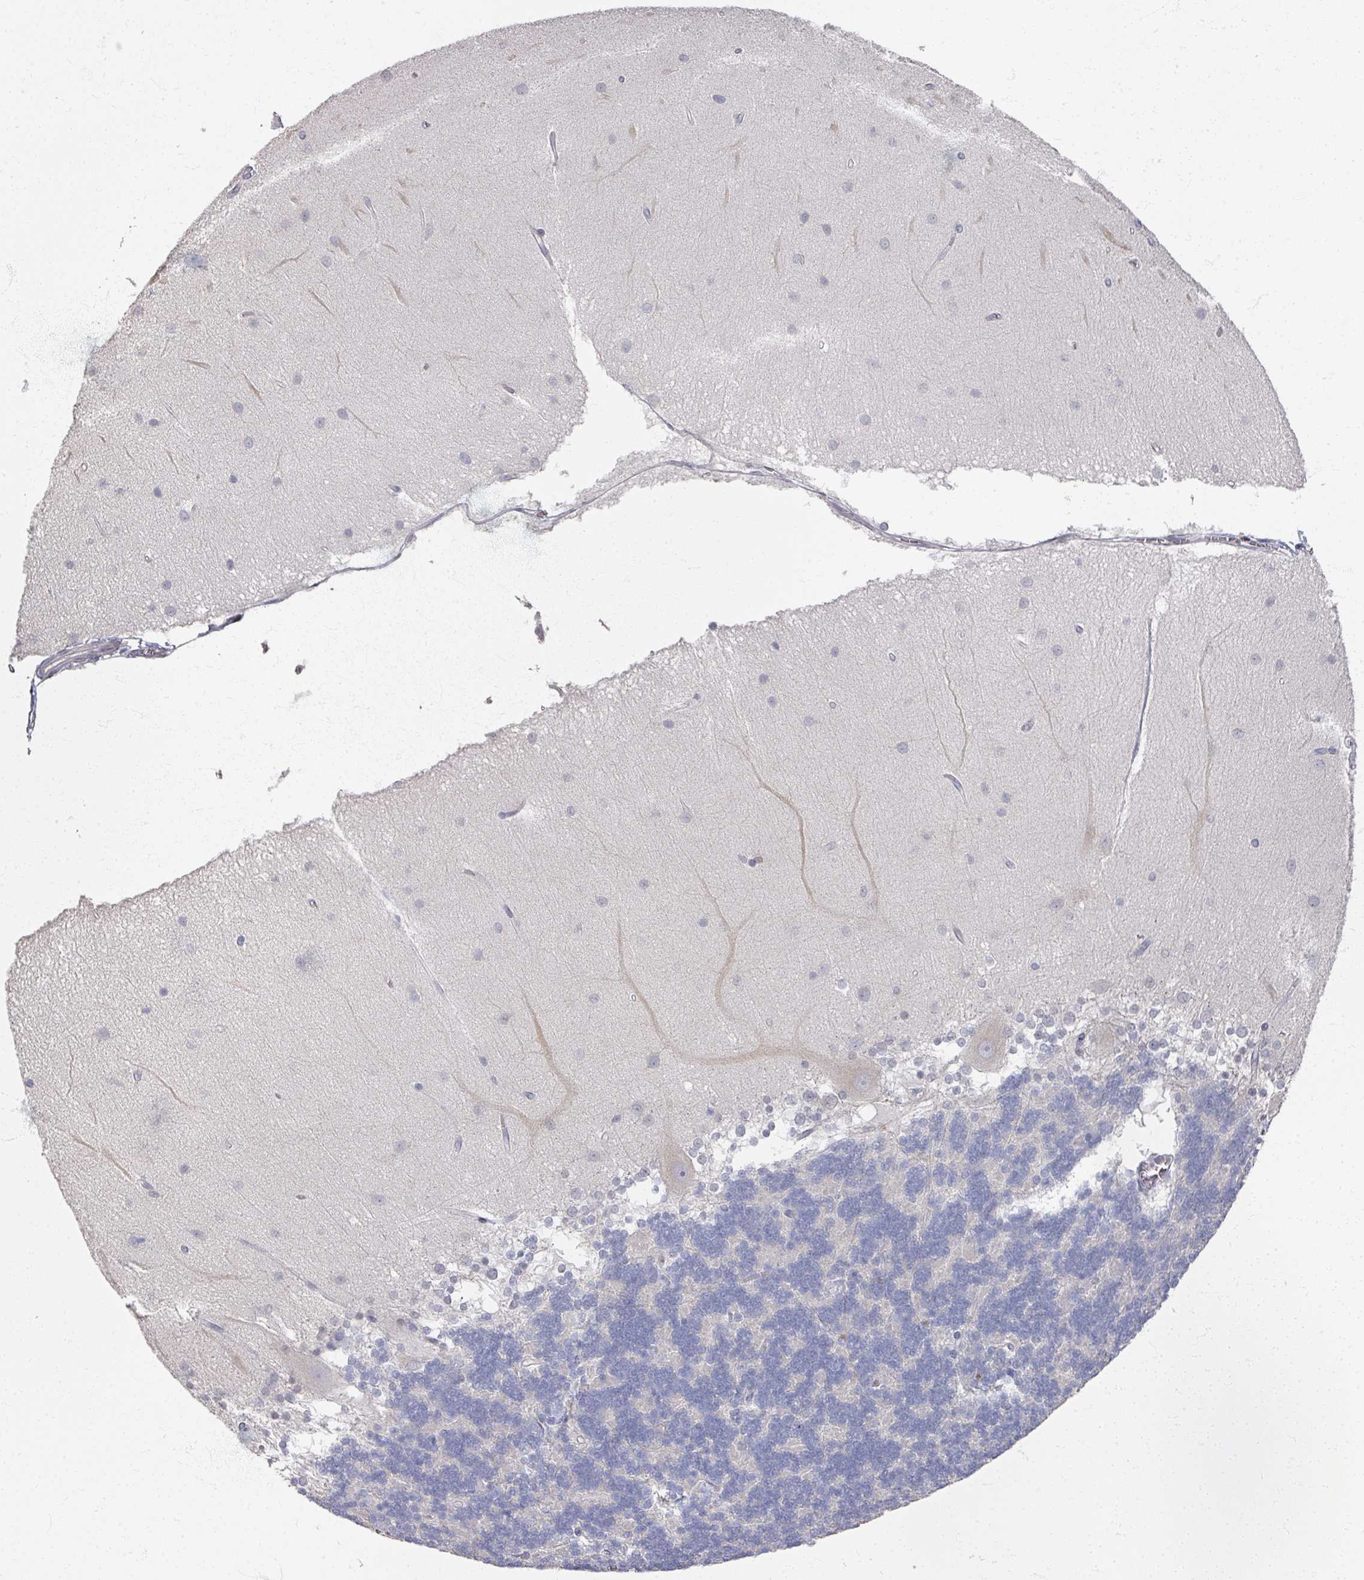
{"staining": {"intensity": "negative", "quantity": "none", "location": "none"}, "tissue": "cerebellum", "cell_type": "Cells in granular layer", "image_type": "normal", "snomed": [{"axis": "morphology", "description": "Normal tissue, NOS"}, {"axis": "topography", "description": "Cerebellum"}], "caption": "Human cerebellum stained for a protein using immunohistochemistry (IHC) exhibits no positivity in cells in granular layer.", "gene": "TTYH3", "patient": {"sex": "female", "age": 54}}